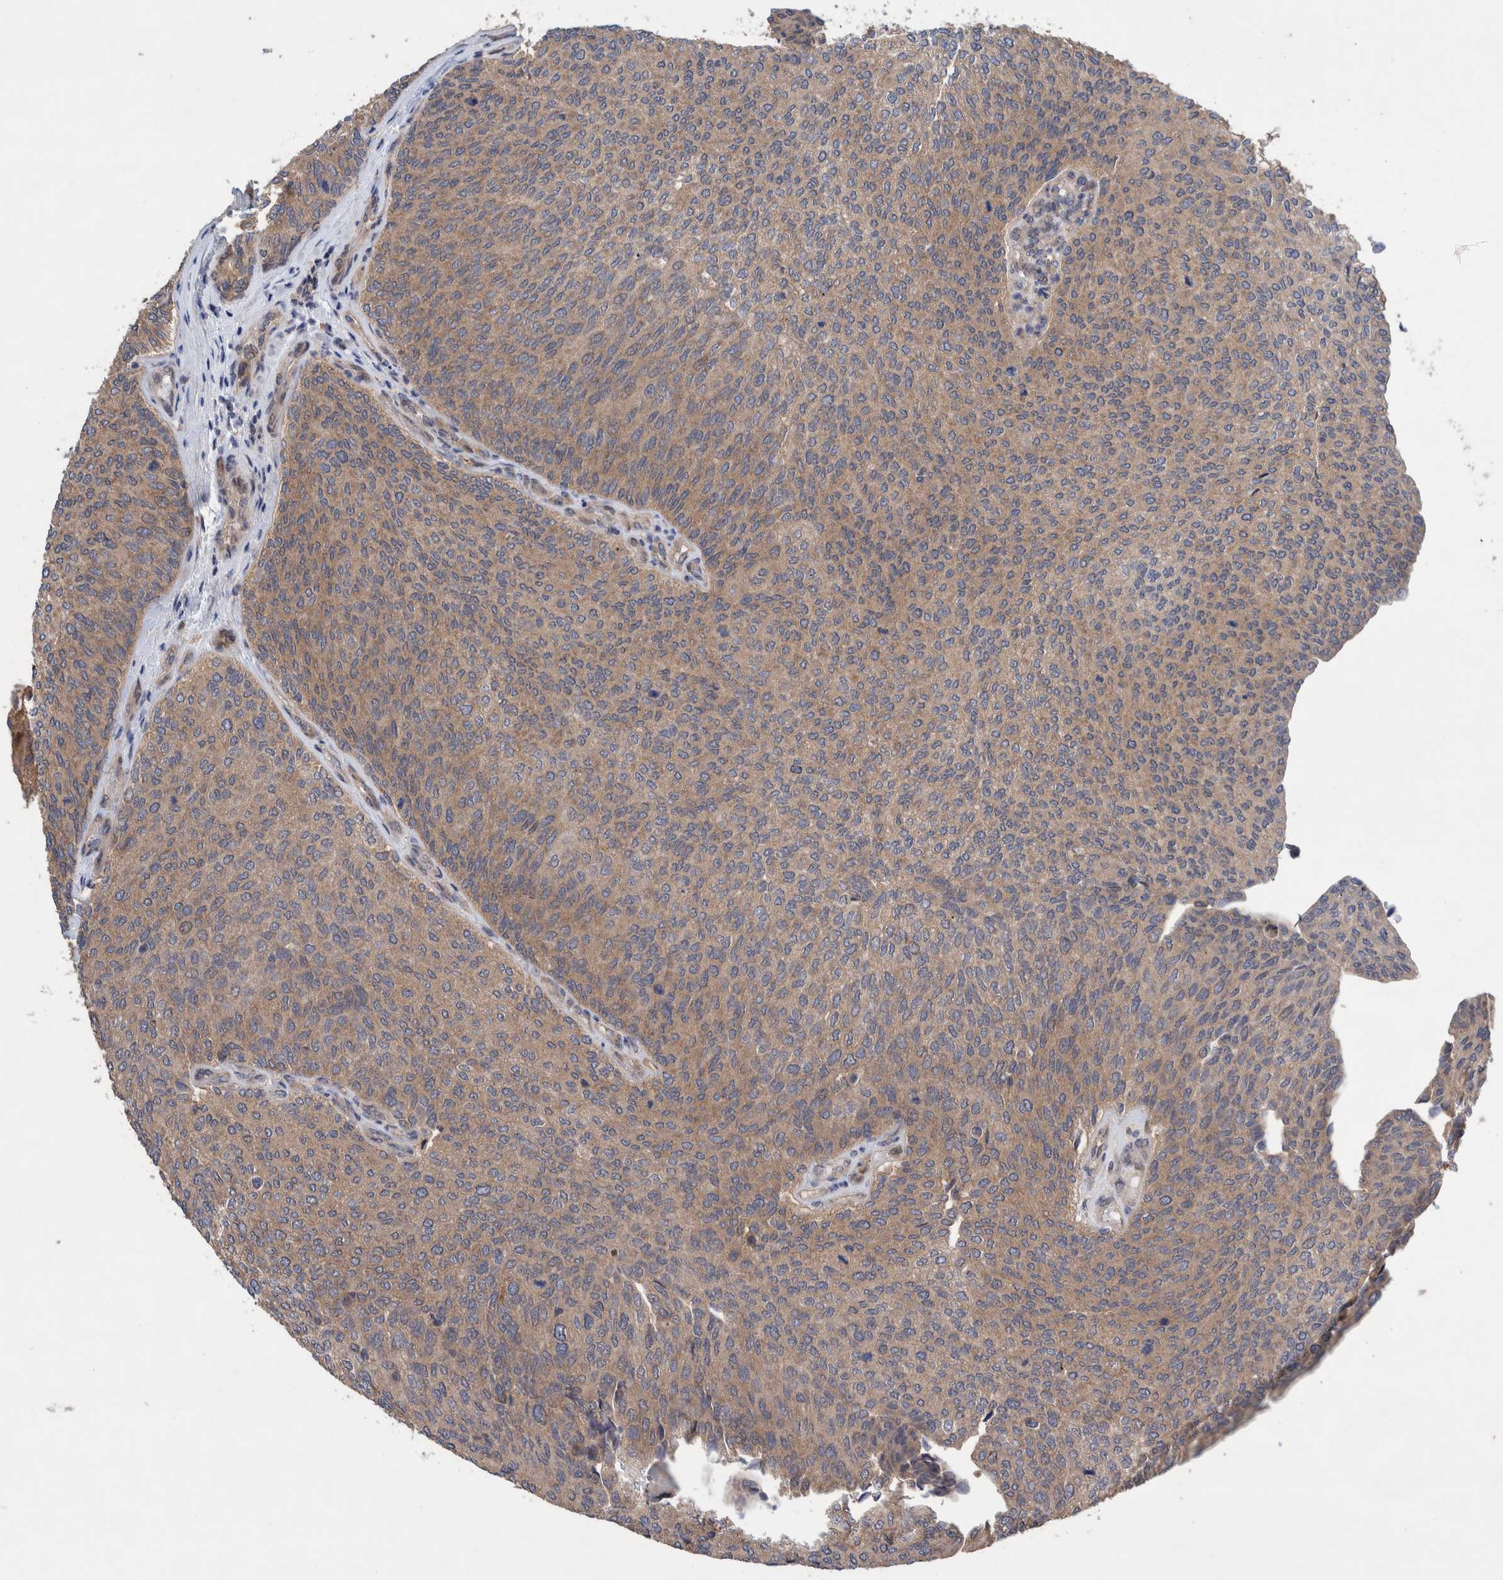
{"staining": {"intensity": "moderate", "quantity": ">75%", "location": "cytoplasmic/membranous"}, "tissue": "urothelial cancer", "cell_type": "Tumor cells", "image_type": "cancer", "snomed": [{"axis": "morphology", "description": "Urothelial carcinoma, Low grade"}, {"axis": "topography", "description": "Urinary bladder"}], "caption": "Immunohistochemical staining of human urothelial carcinoma (low-grade) exhibits medium levels of moderate cytoplasmic/membranous protein staining in about >75% of tumor cells.", "gene": "PIK3R6", "patient": {"sex": "female", "age": 79}}